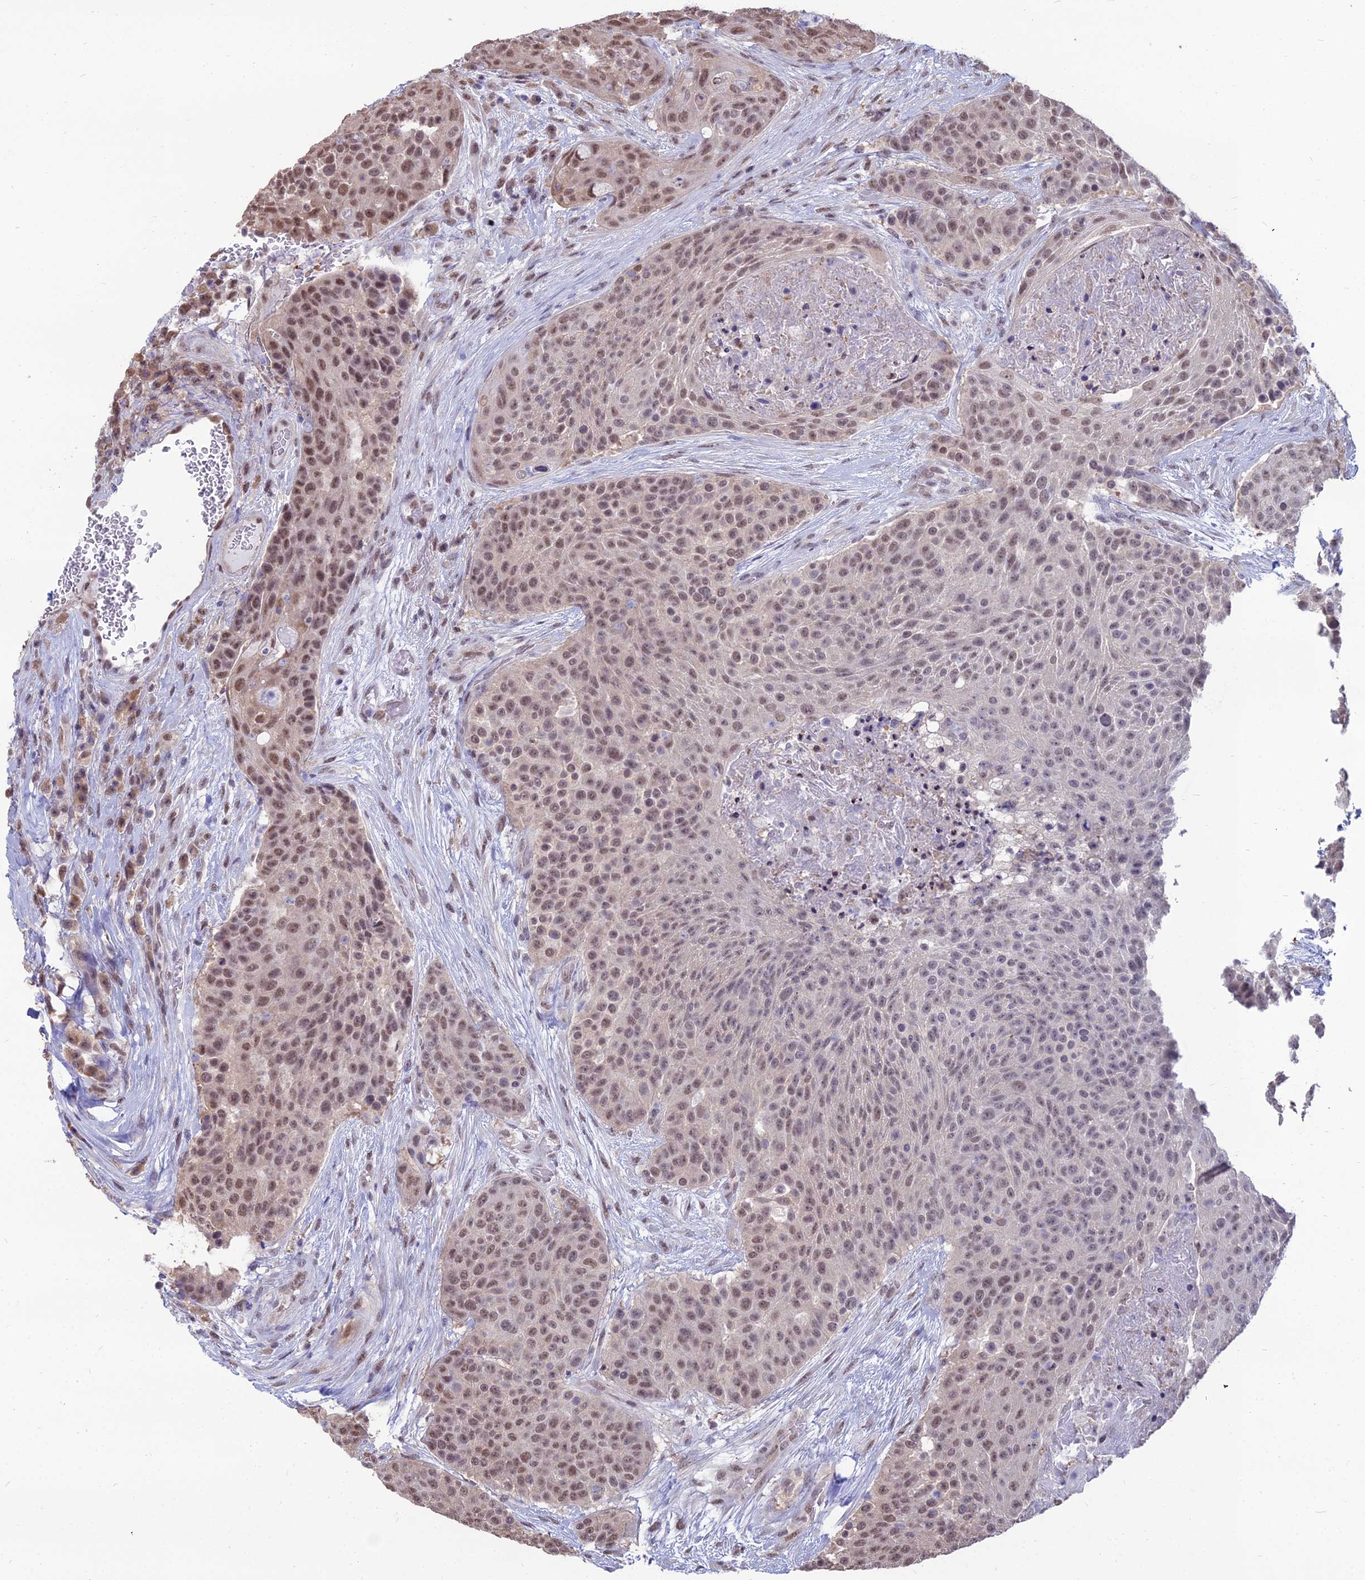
{"staining": {"intensity": "moderate", "quantity": ">75%", "location": "nuclear"}, "tissue": "urothelial cancer", "cell_type": "Tumor cells", "image_type": "cancer", "snomed": [{"axis": "morphology", "description": "Urothelial carcinoma, High grade"}, {"axis": "topography", "description": "Urinary bladder"}], "caption": "DAB immunohistochemical staining of human urothelial cancer exhibits moderate nuclear protein expression in about >75% of tumor cells.", "gene": "SRSF7", "patient": {"sex": "female", "age": 63}}